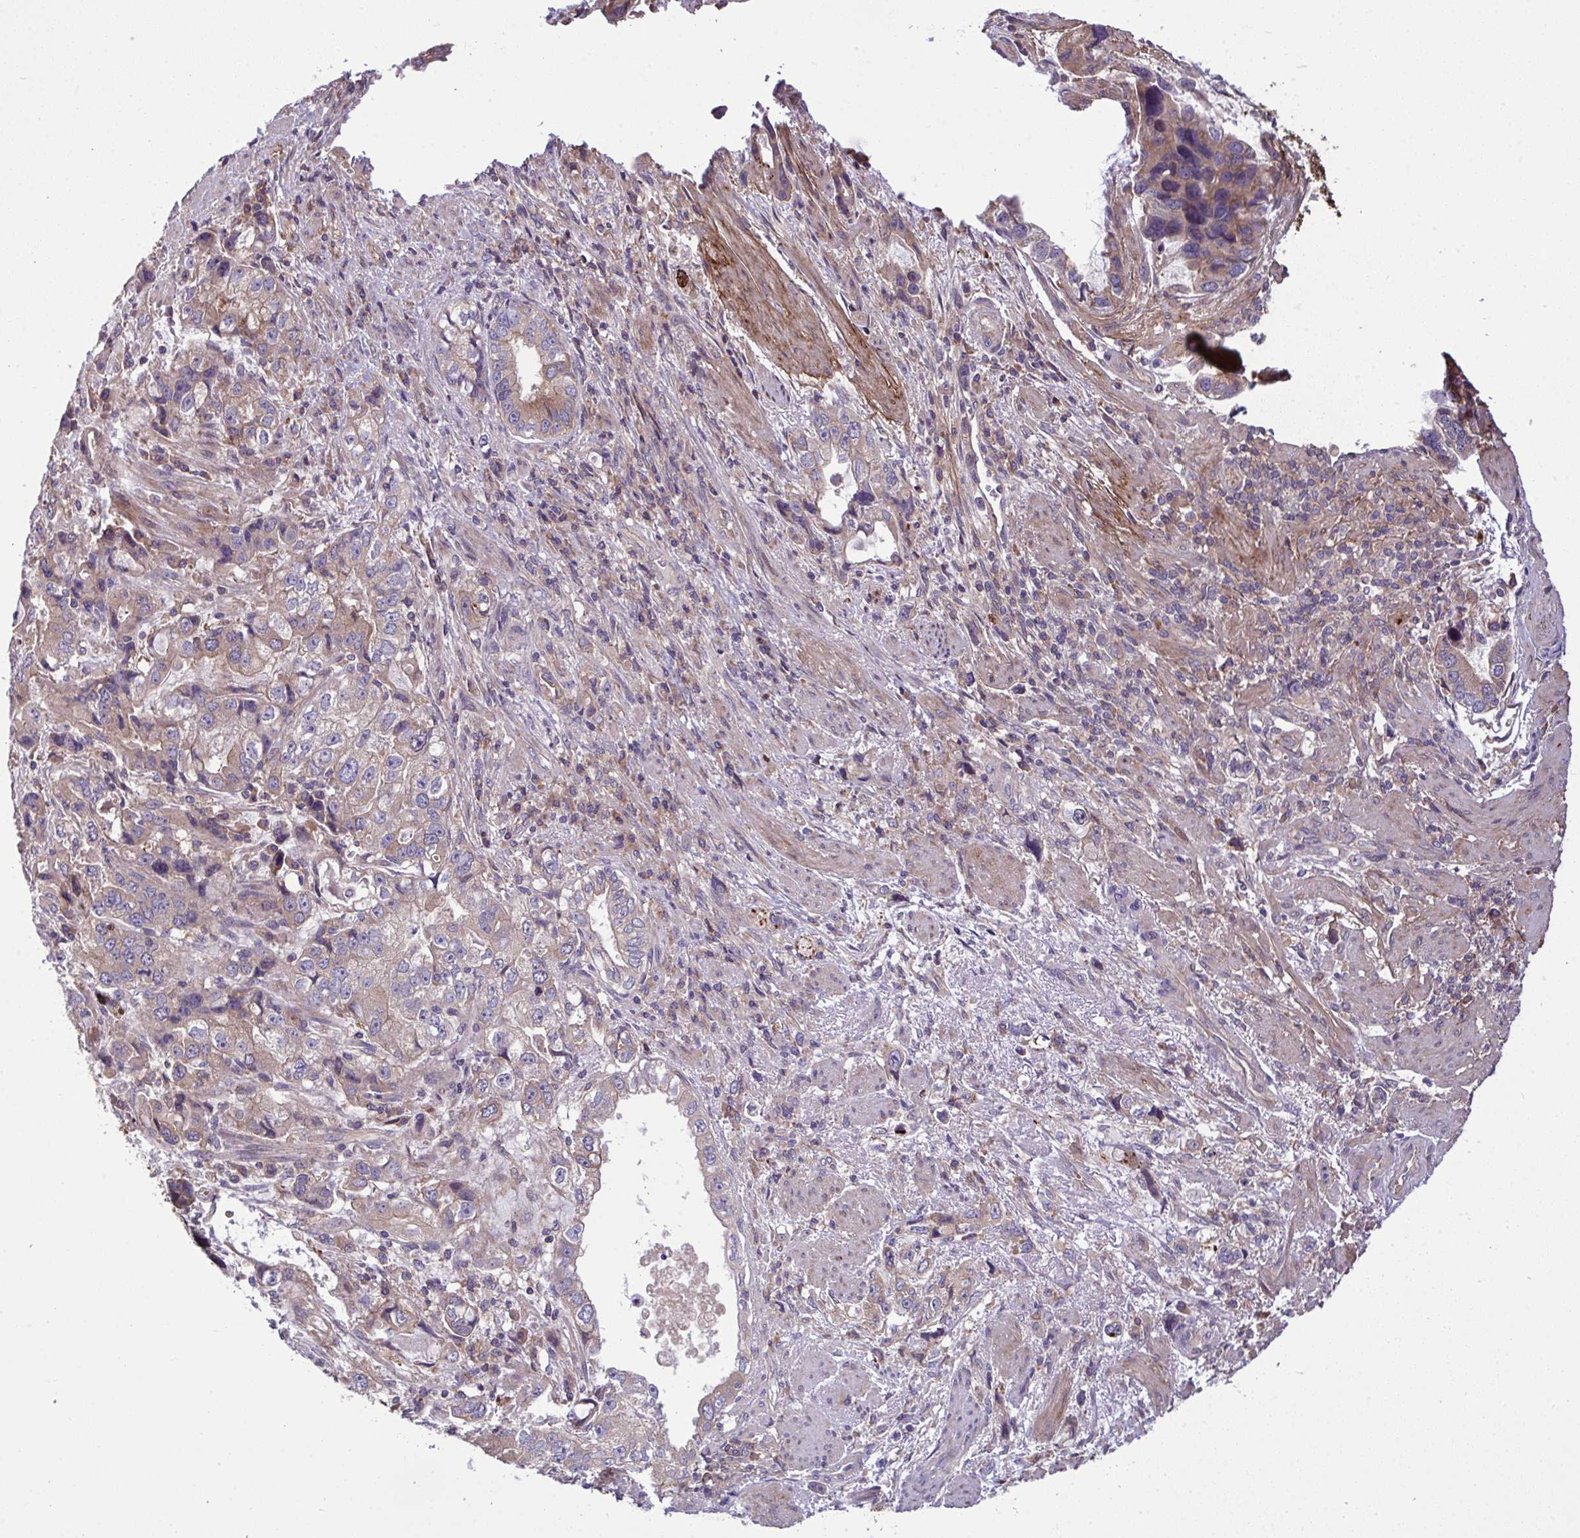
{"staining": {"intensity": "negative", "quantity": "none", "location": "none"}, "tissue": "stomach cancer", "cell_type": "Tumor cells", "image_type": "cancer", "snomed": [{"axis": "morphology", "description": "Adenocarcinoma, NOS"}, {"axis": "topography", "description": "Stomach, lower"}], "caption": "IHC micrograph of neoplastic tissue: human stomach adenocarcinoma stained with DAB displays no significant protein expression in tumor cells.", "gene": "GRB14", "patient": {"sex": "female", "age": 93}}